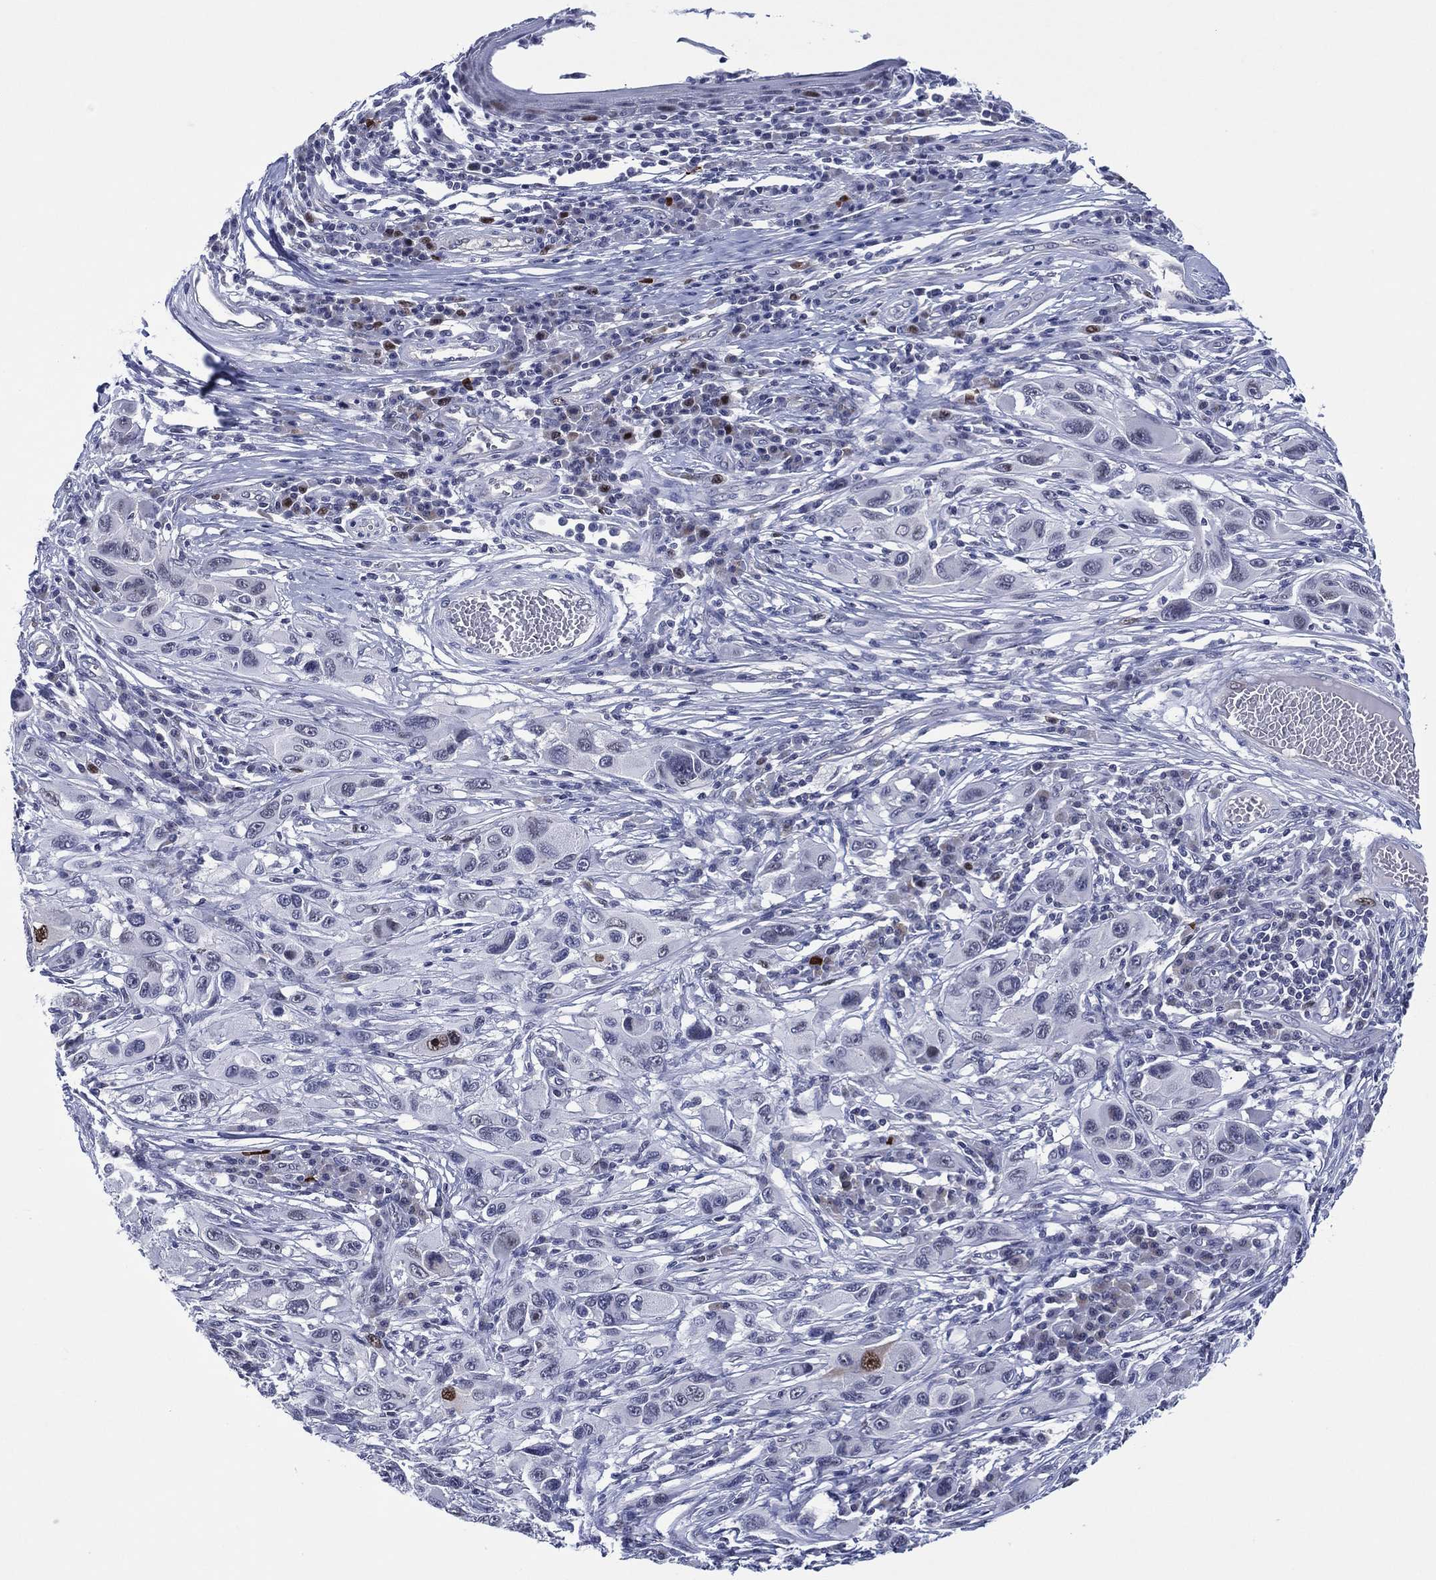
{"staining": {"intensity": "strong", "quantity": "<25%", "location": "nuclear"}, "tissue": "melanoma", "cell_type": "Tumor cells", "image_type": "cancer", "snomed": [{"axis": "morphology", "description": "Malignant melanoma, NOS"}, {"axis": "topography", "description": "Skin"}], "caption": "This is an image of immunohistochemistry (IHC) staining of malignant melanoma, which shows strong staining in the nuclear of tumor cells.", "gene": "GATA6", "patient": {"sex": "male", "age": 53}}